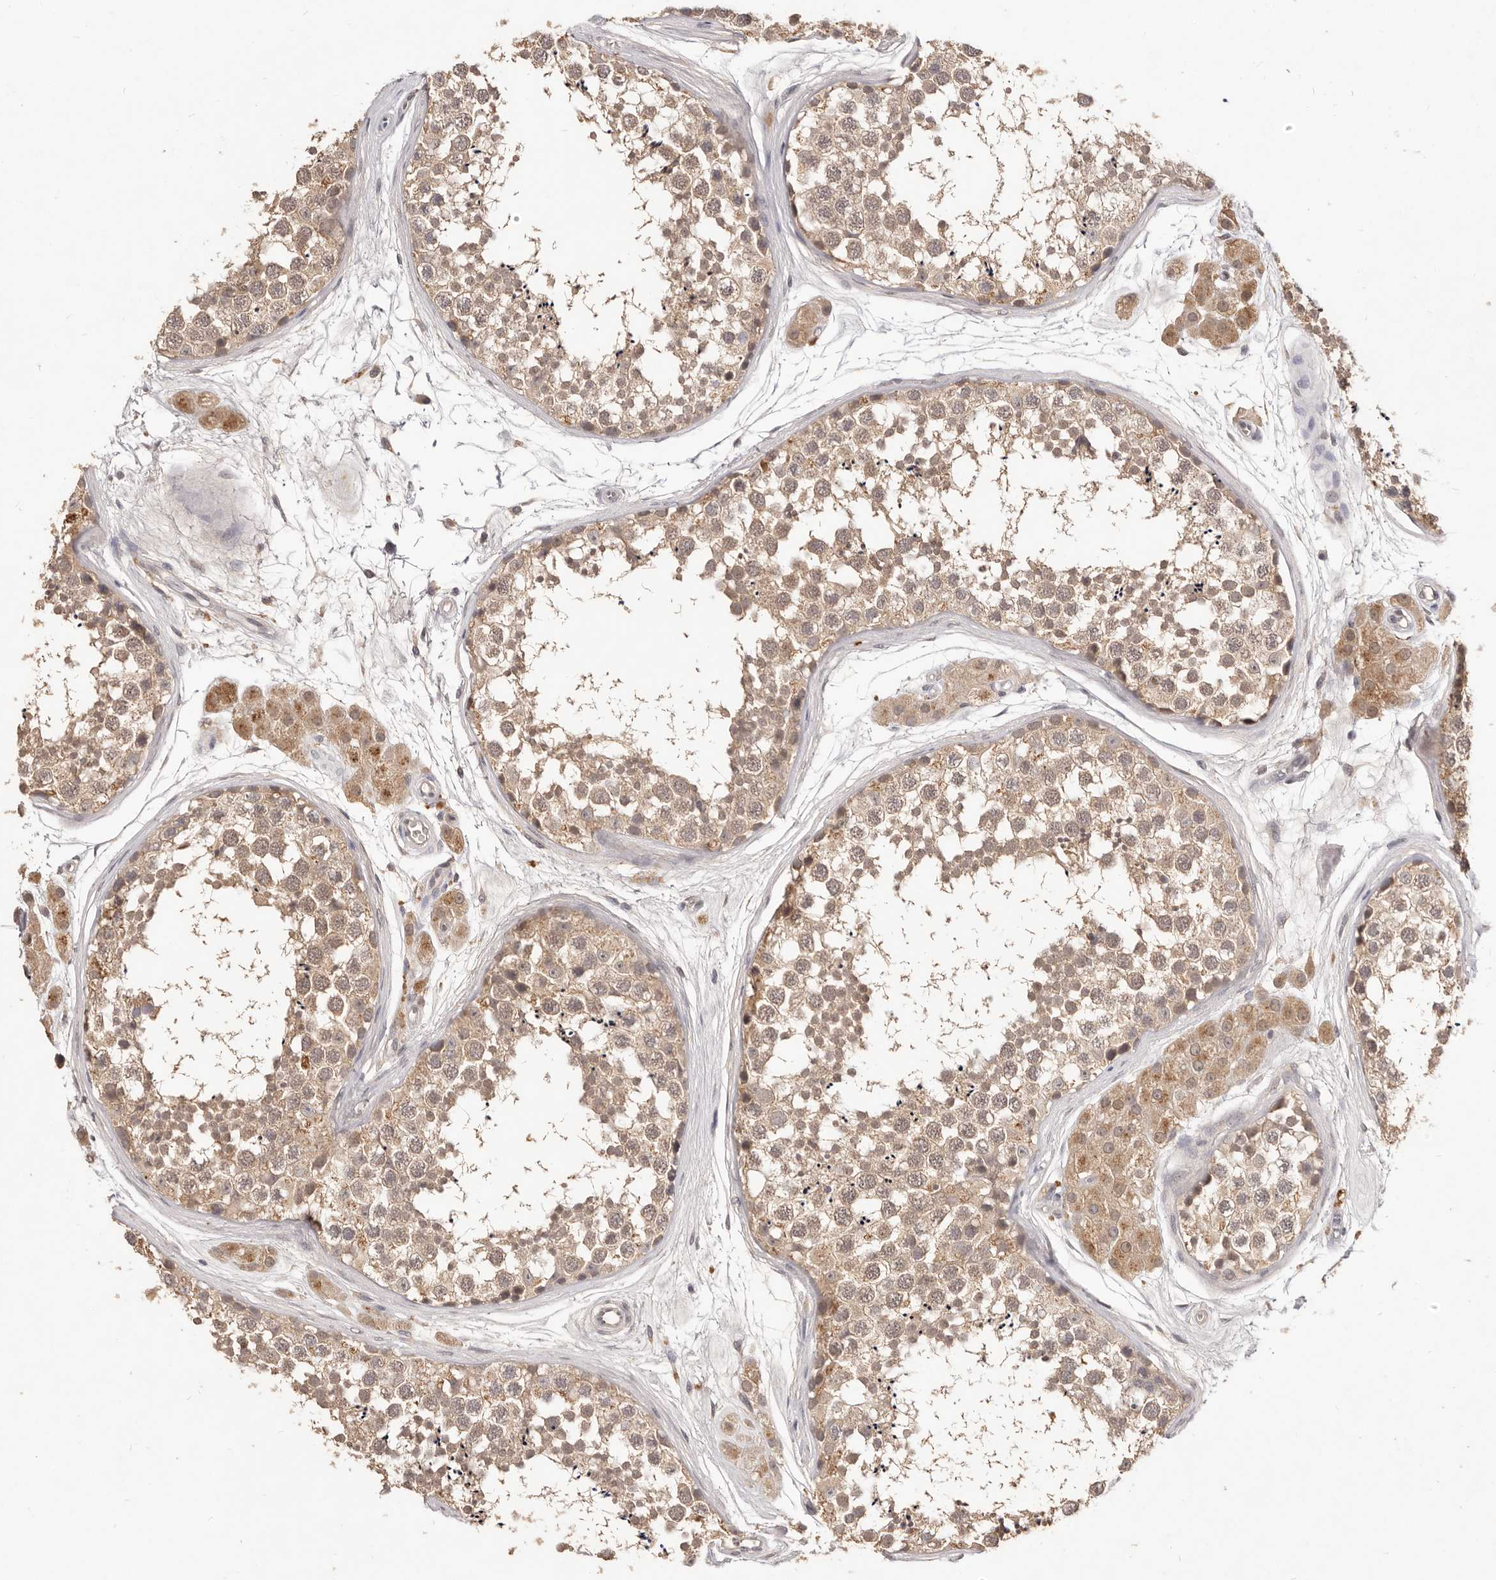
{"staining": {"intensity": "moderate", "quantity": ">75%", "location": "cytoplasmic/membranous"}, "tissue": "testis", "cell_type": "Cells in seminiferous ducts", "image_type": "normal", "snomed": [{"axis": "morphology", "description": "Normal tissue, NOS"}, {"axis": "topography", "description": "Testis"}], "caption": "Protein analysis of unremarkable testis reveals moderate cytoplasmic/membranous expression in about >75% of cells in seminiferous ducts.", "gene": "TSPAN13", "patient": {"sex": "male", "age": 56}}